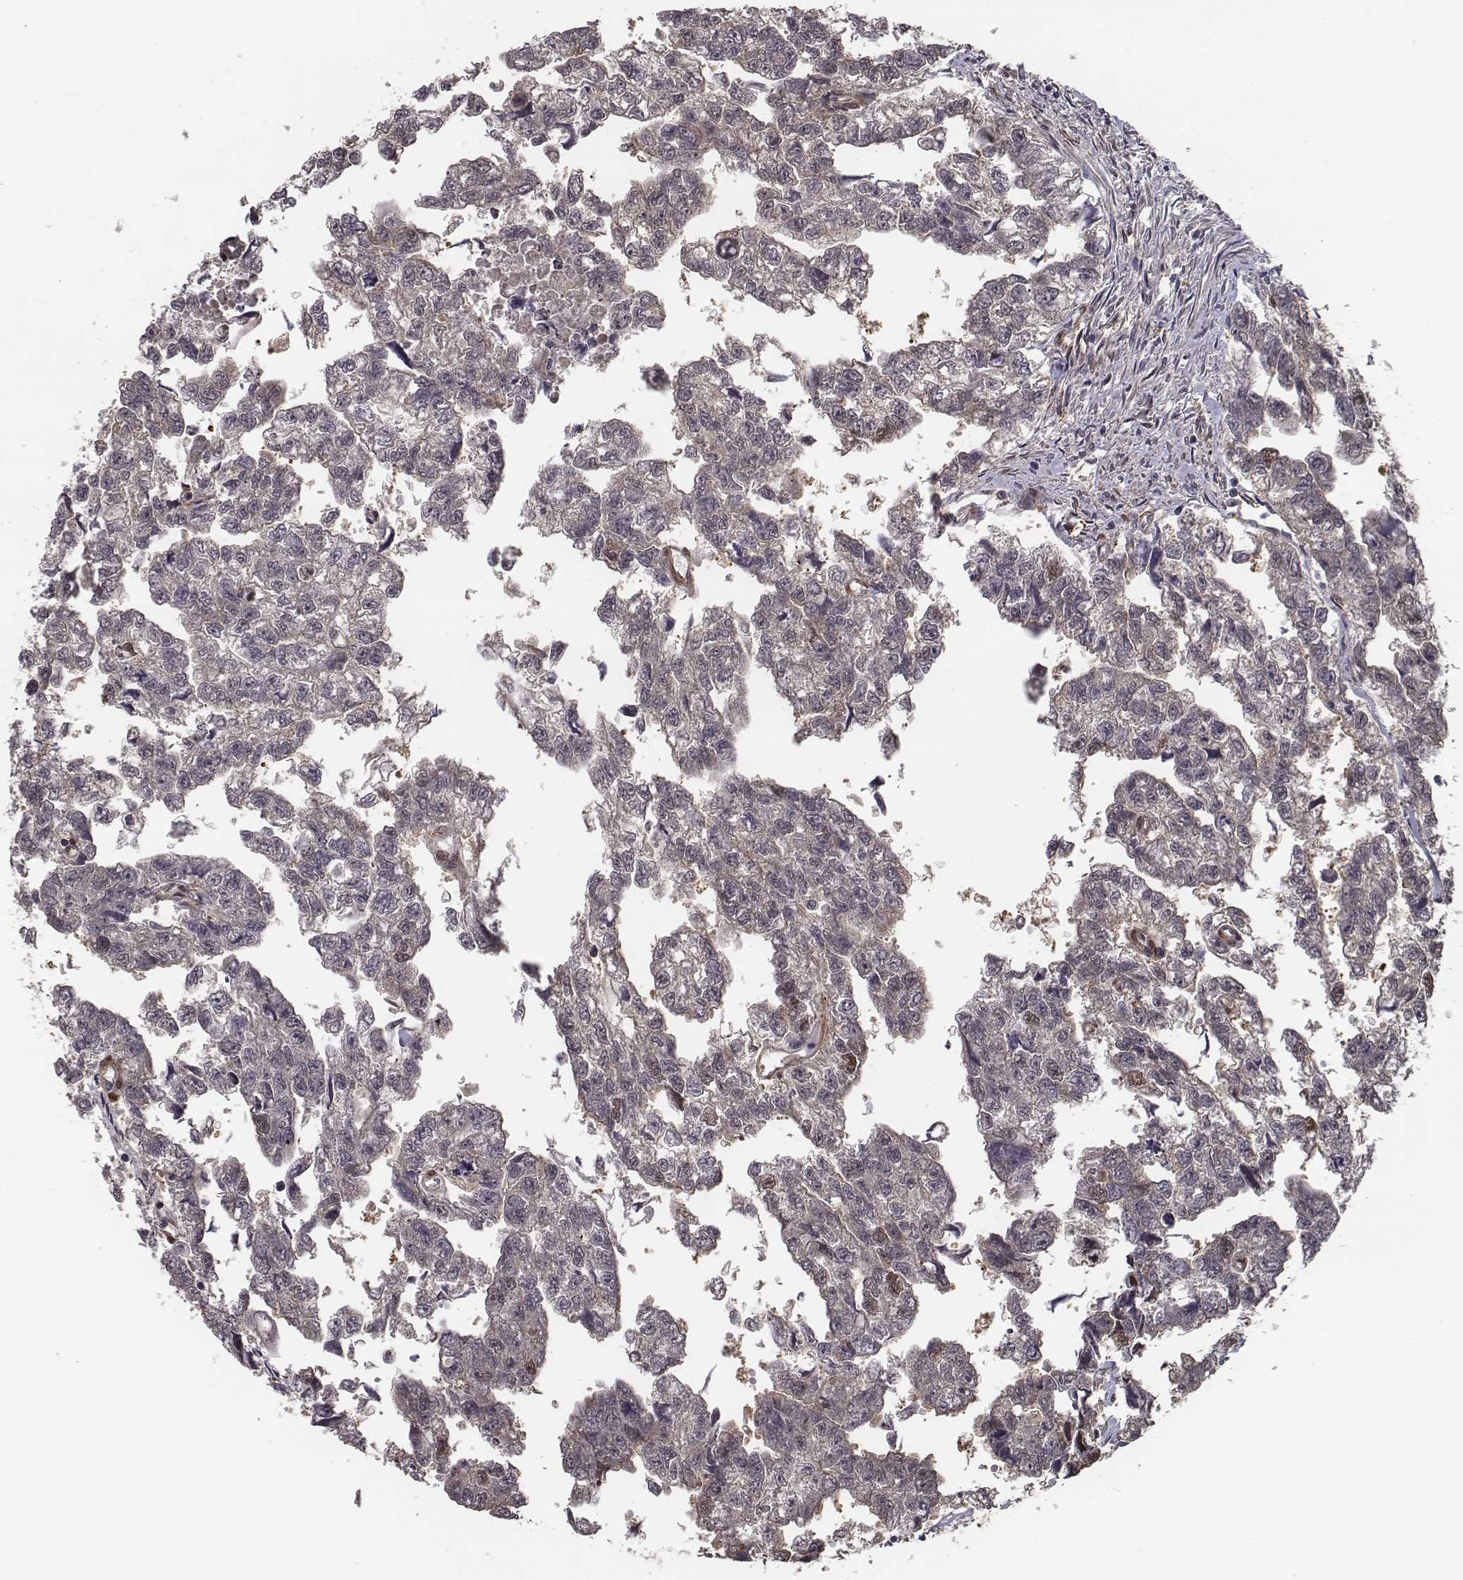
{"staining": {"intensity": "negative", "quantity": "none", "location": "none"}, "tissue": "testis cancer", "cell_type": "Tumor cells", "image_type": "cancer", "snomed": [{"axis": "morphology", "description": "Carcinoma, Embryonal, NOS"}, {"axis": "morphology", "description": "Teratoma, malignant, NOS"}, {"axis": "topography", "description": "Testis"}], "caption": "Tumor cells are negative for protein expression in human testis embryonal carcinoma. (DAB immunohistochemistry (IHC), high magnification).", "gene": "ISYNA1", "patient": {"sex": "male", "age": 44}}